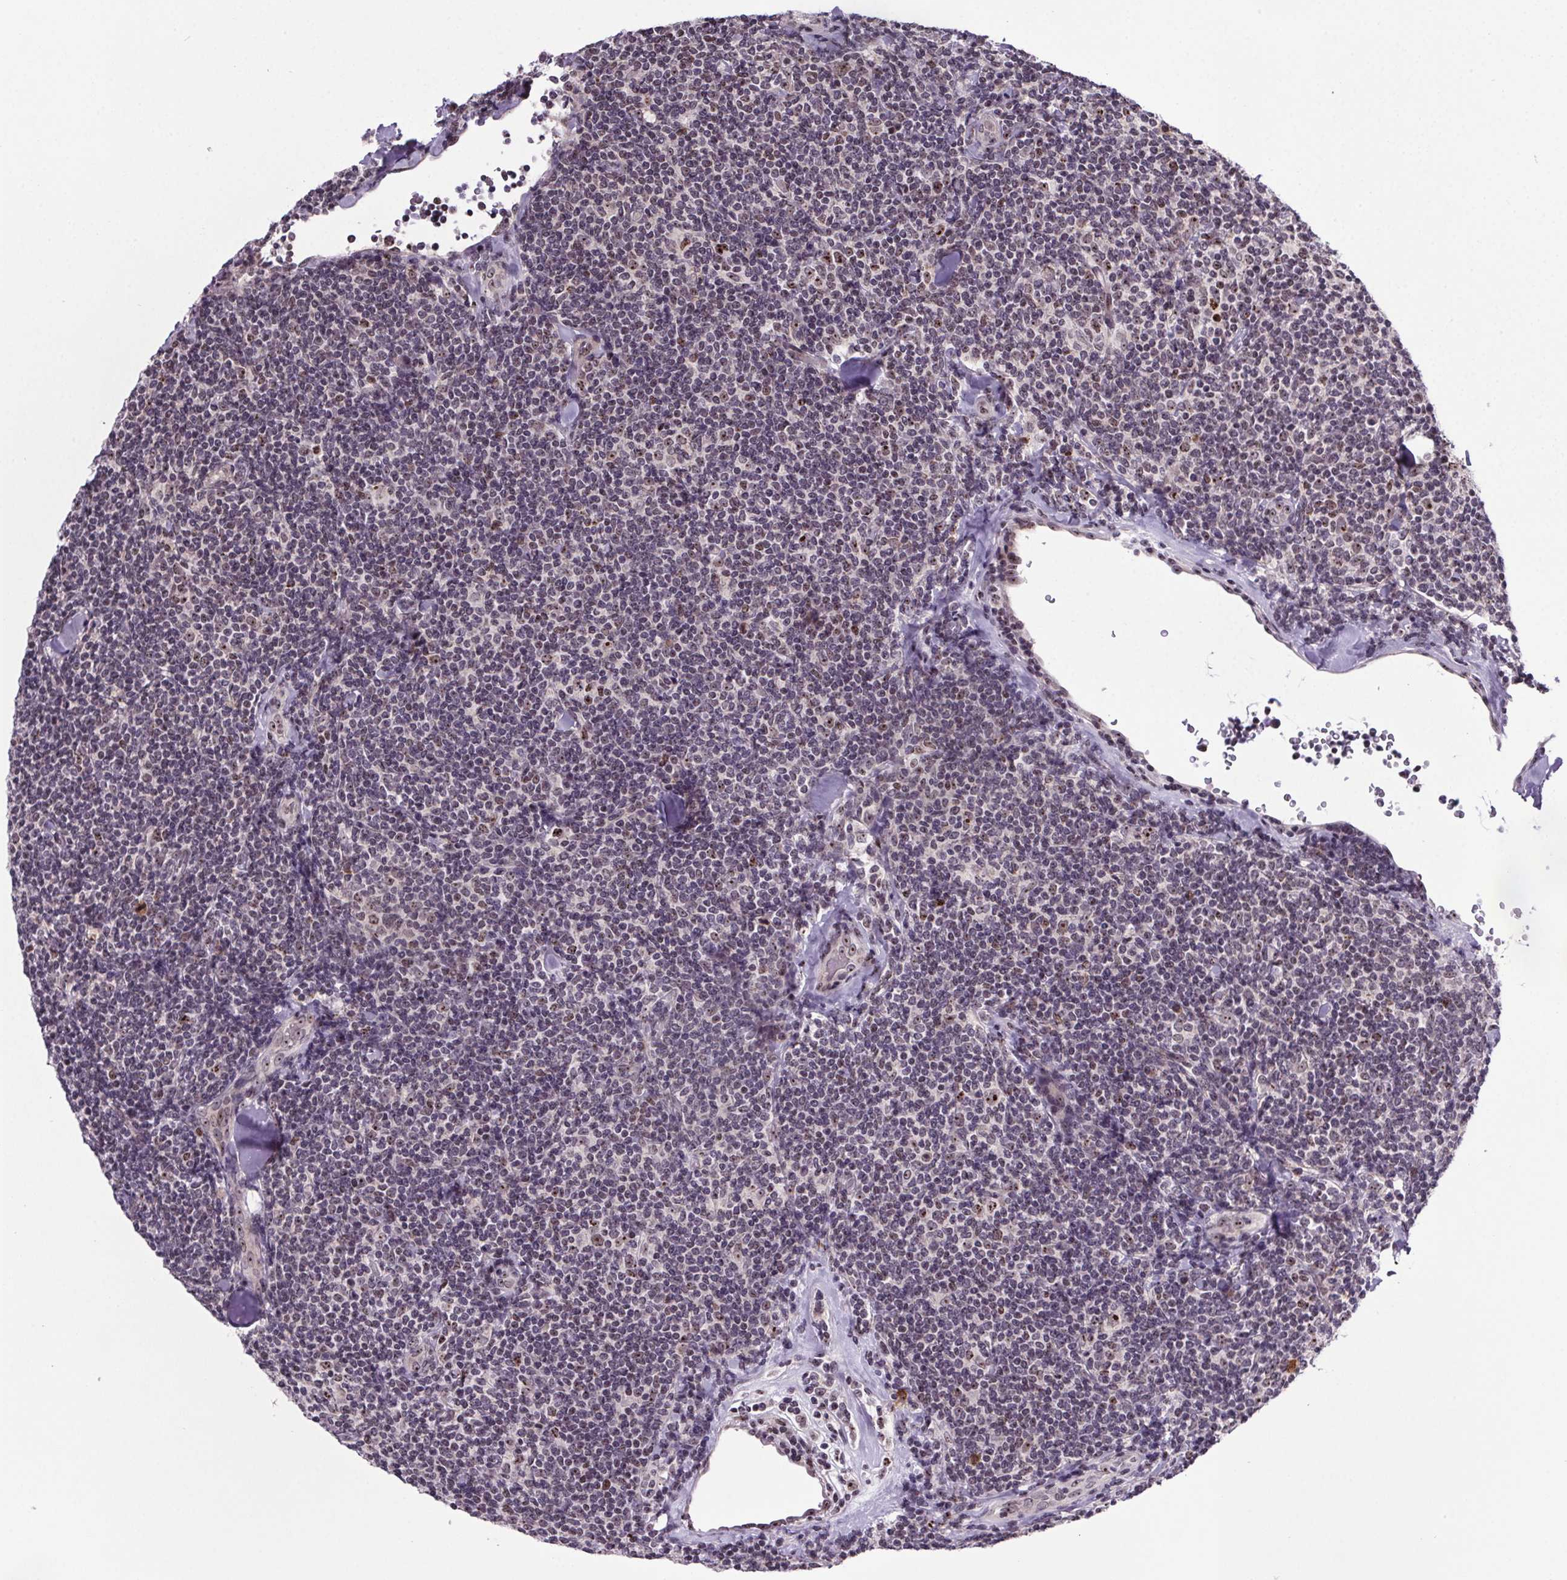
{"staining": {"intensity": "negative", "quantity": "none", "location": "none"}, "tissue": "lymphoma", "cell_type": "Tumor cells", "image_type": "cancer", "snomed": [{"axis": "morphology", "description": "Malignant lymphoma, non-Hodgkin's type, Low grade"}, {"axis": "topography", "description": "Lymph node"}], "caption": "This is an IHC photomicrograph of lymphoma. There is no staining in tumor cells.", "gene": "ATMIN", "patient": {"sex": "female", "age": 56}}